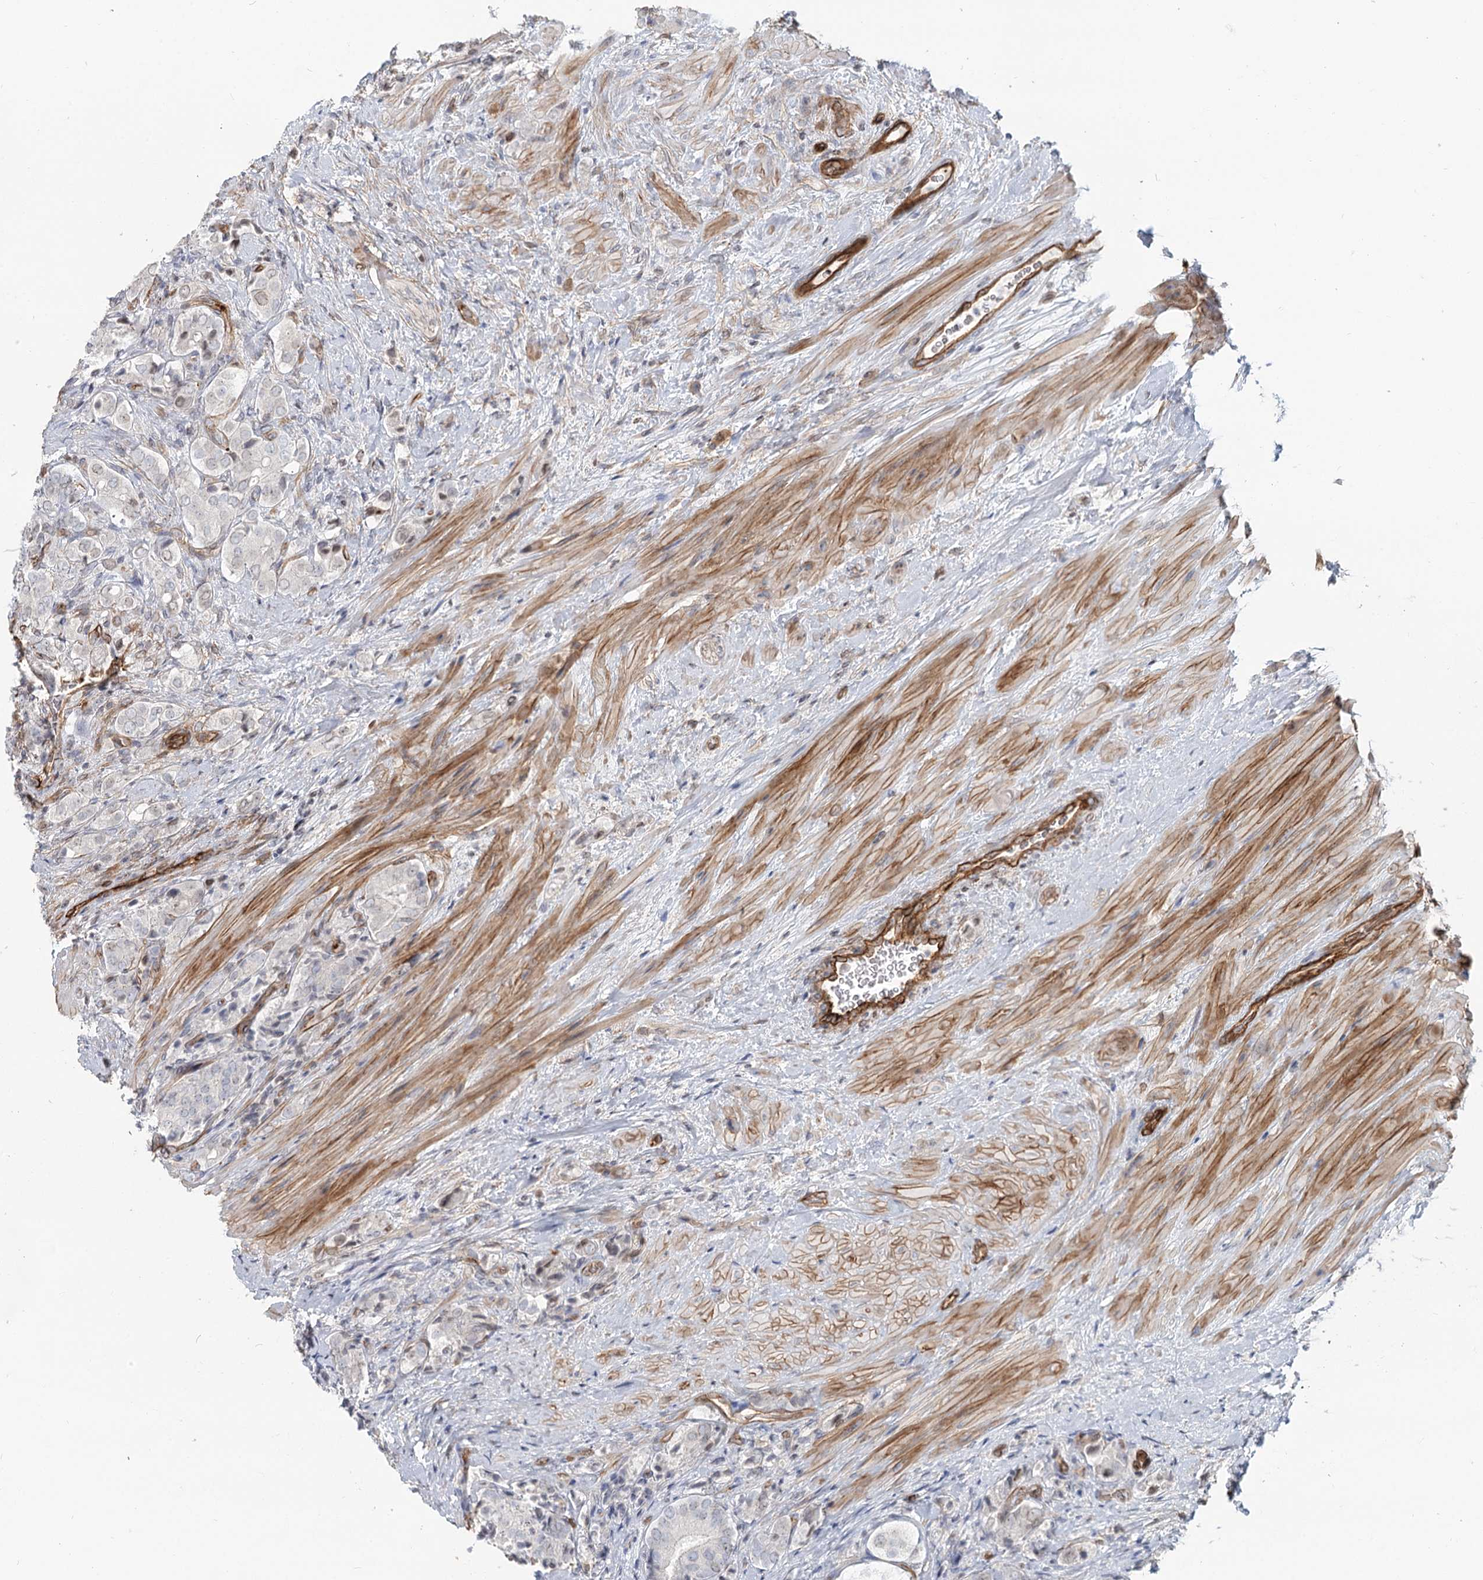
{"staining": {"intensity": "negative", "quantity": "none", "location": "none"}, "tissue": "prostate cancer", "cell_type": "Tumor cells", "image_type": "cancer", "snomed": [{"axis": "morphology", "description": "Adenocarcinoma, High grade"}, {"axis": "topography", "description": "Prostate"}], "caption": "Prostate cancer (adenocarcinoma (high-grade)) was stained to show a protein in brown. There is no significant positivity in tumor cells. The staining was performed using DAB (3,3'-diaminobenzidine) to visualize the protein expression in brown, while the nuclei were stained in blue with hematoxylin (Magnification: 20x).", "gene": "ZFYVE28", "patient": {"sex": "male", "age": 65}}